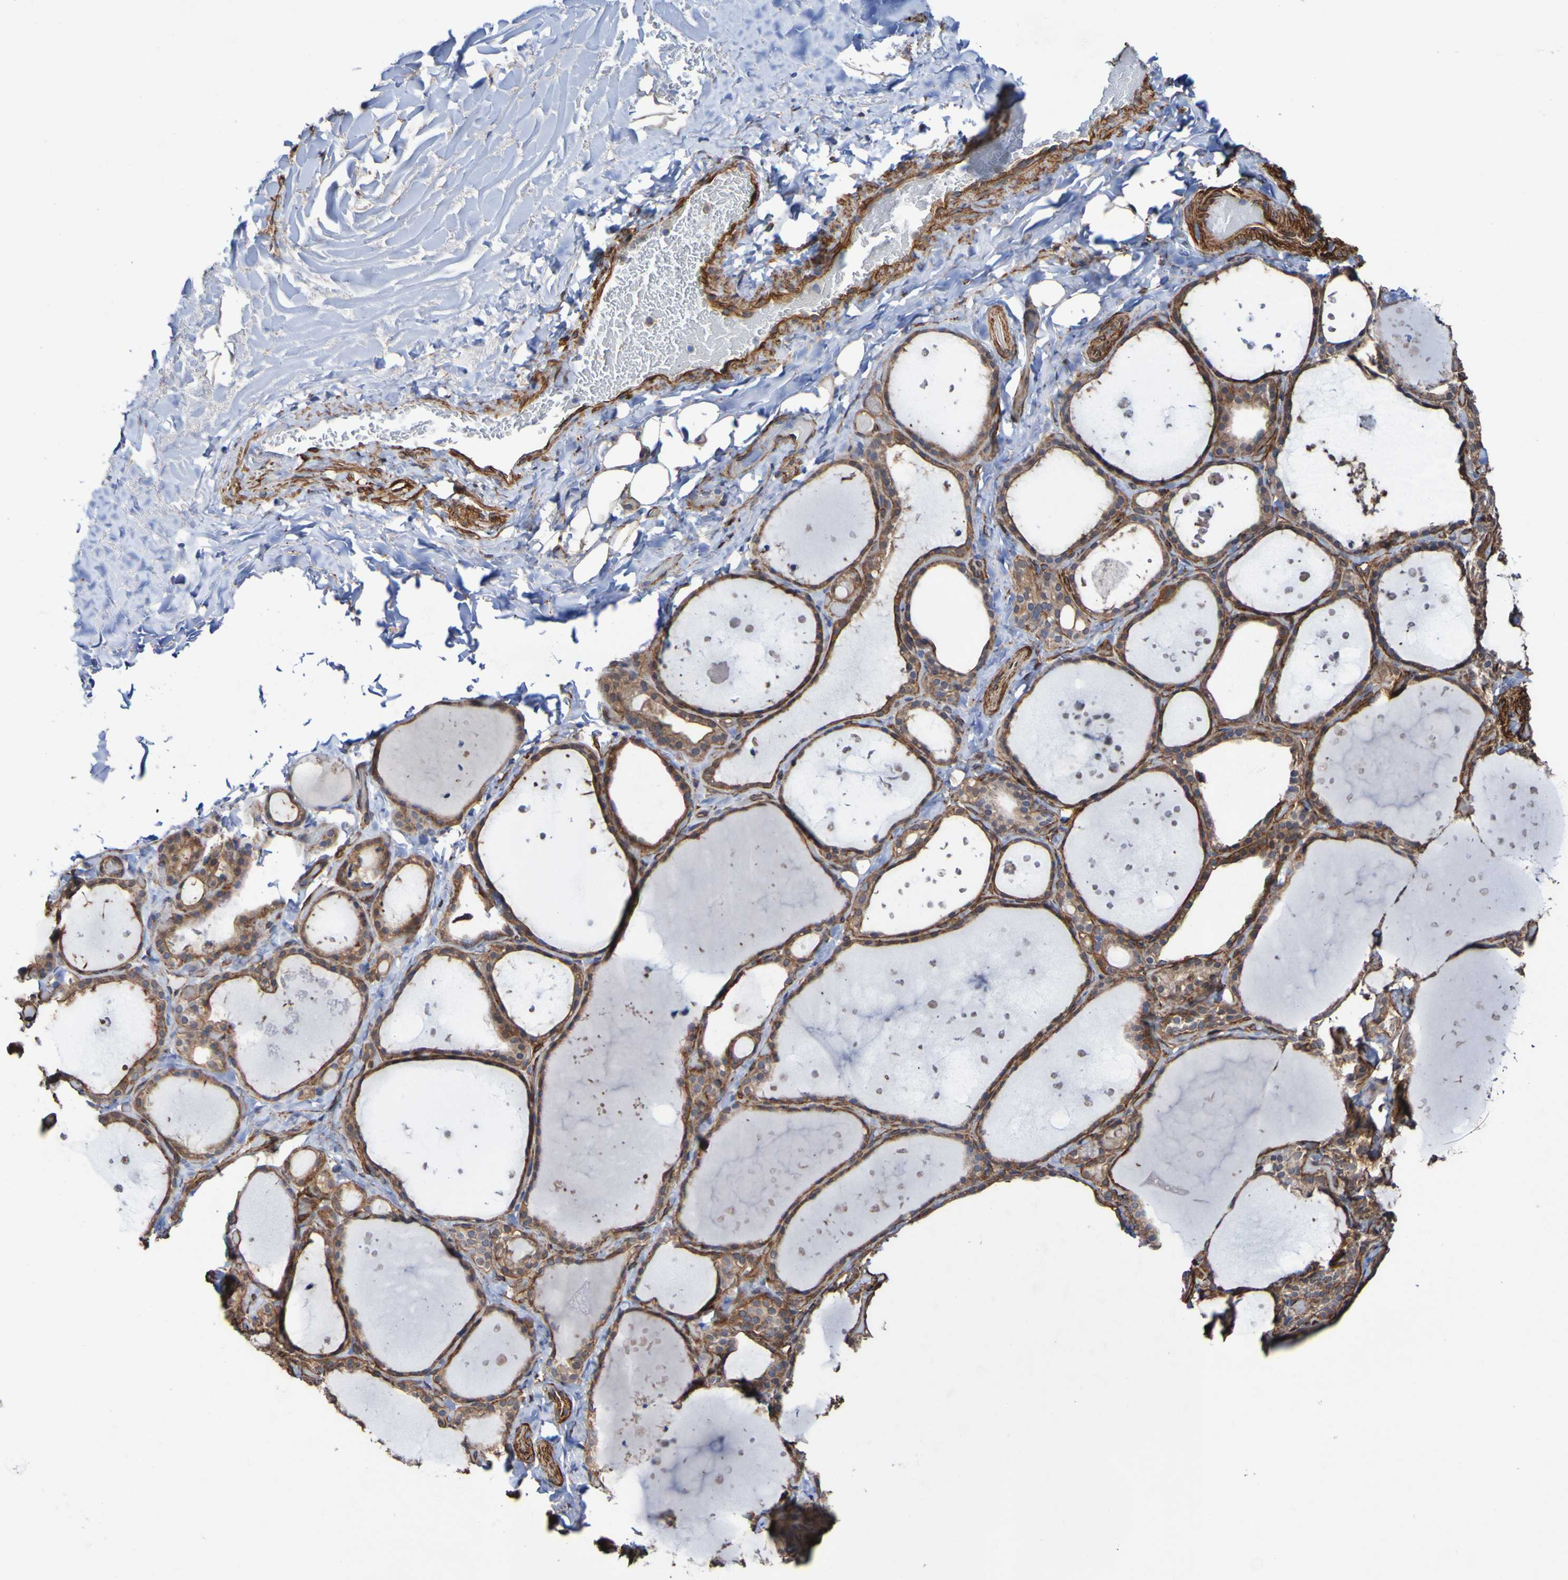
{"staining": {"intensity": "strong", "quantity": ">75%", "location": "cytoplasmic/membranous"}, "tissue": "thyroid gland", "cell_type": "Glandular cells", "image_type": "normal", "snomed": [{"axis": "morphology", "description": "Normal tissue, NOS"}, {"axis": "topography", "description": "Thyroid gland"}], "caption": "Protein expression analysis of benign human thyroid gland reveals strong cytoplasmic/membranous staining in approximately >75% of glandular cells. The protein of interest is shown in brown color, while the nuclei are stained blue.", "gene": "ELMOD3", "patient": {"sex": "female", "age": 44}}